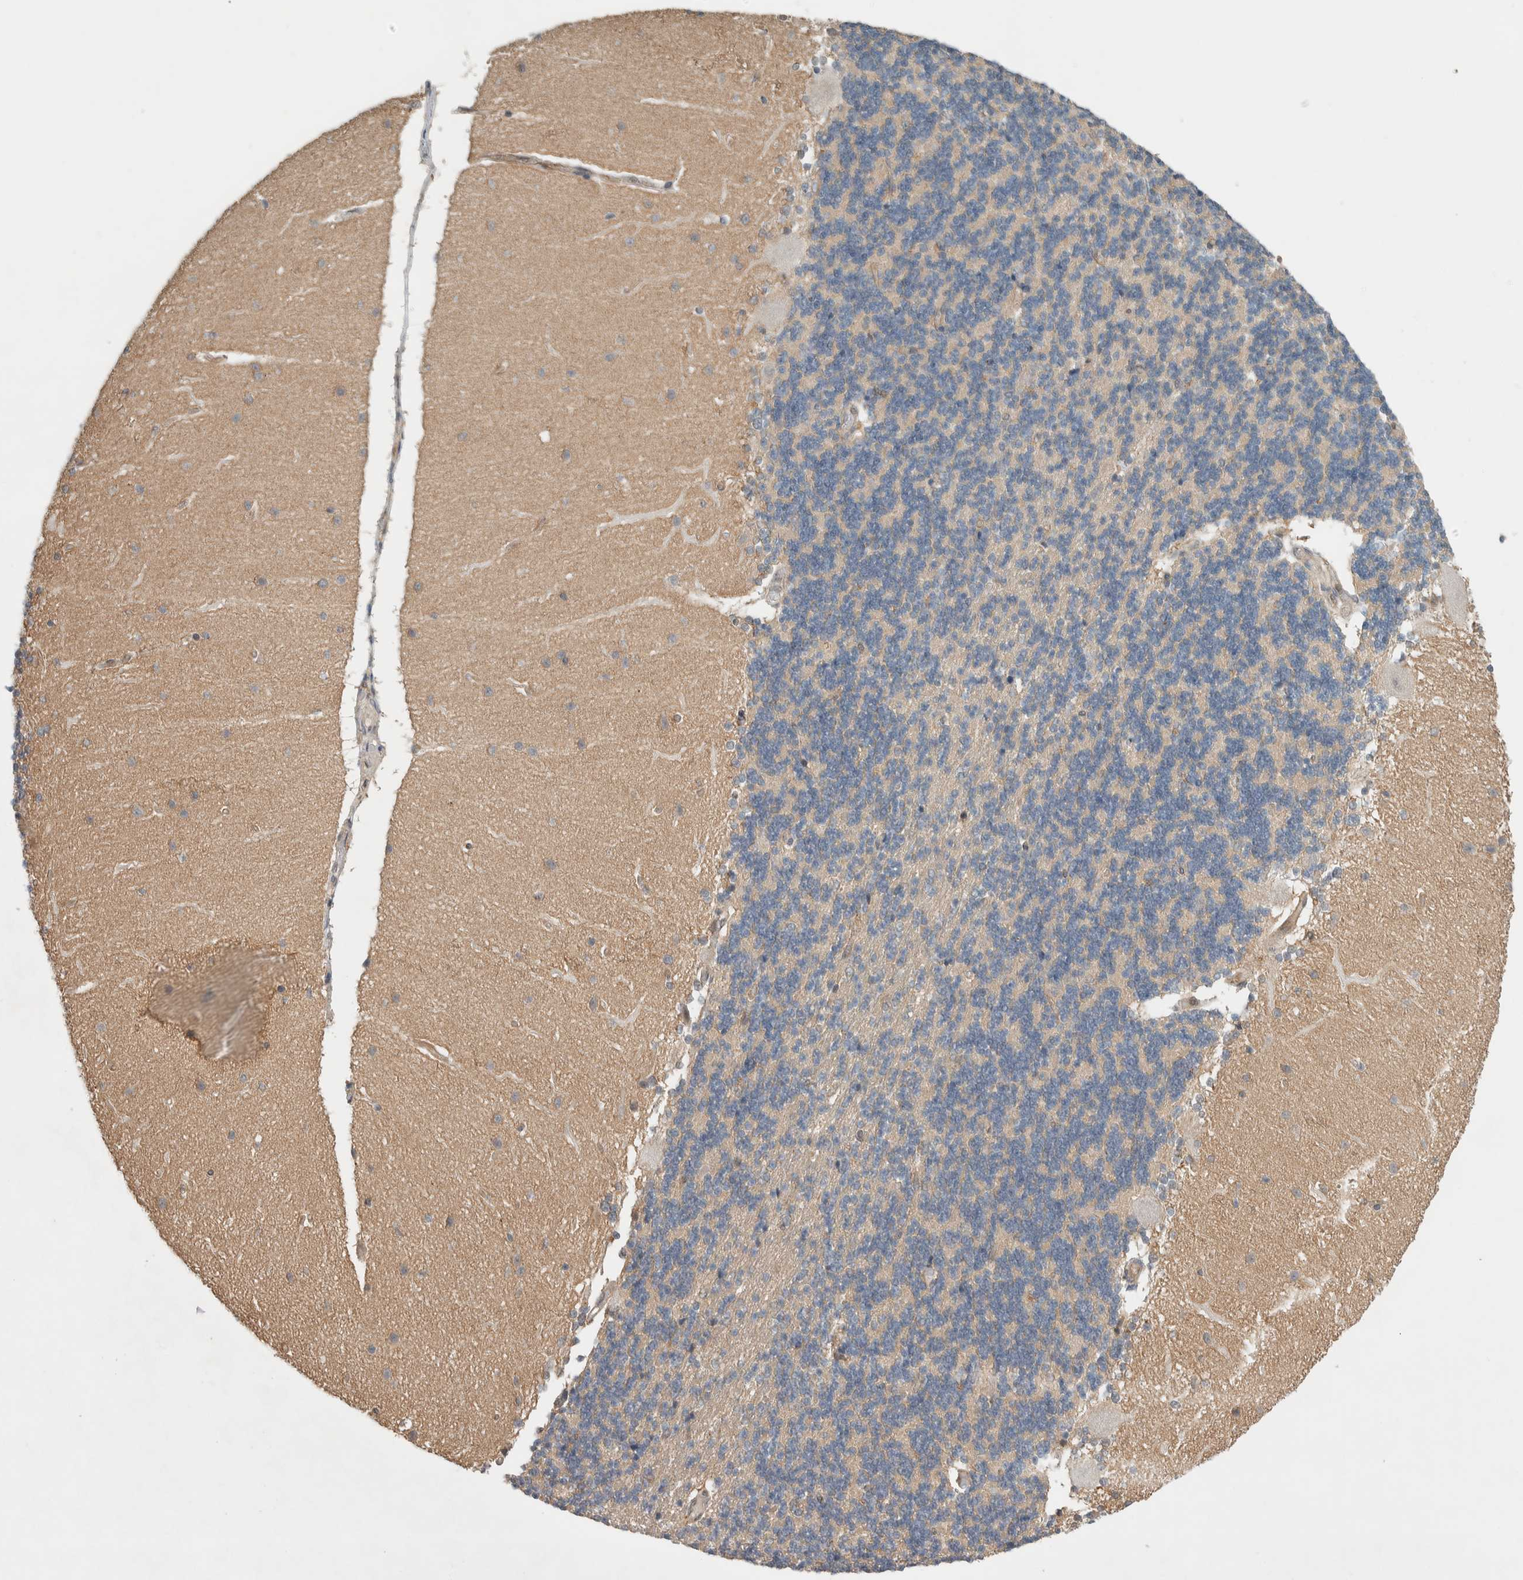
{"staining": {"intensity": "weak", "quantity": "<25%", "location": "cytoplasmic/membranous"}, "tissue": "cerebellum", "cell_type": "Cells in granular layer", "image_type": "normal", "snomed": [{"axis": "morphology", "description": "Normal tissue, NOS"}, {"axis": "topography", "description": "Cerebellum"}], "caption": "Immunohistochemistry (IHC) of benign cerebellum demonstrates no positivity in cells in granular layer. Nuclei are stained in blue.", "gene": "DEPTOR", "patient": {"sex": "female", "age": 54}}